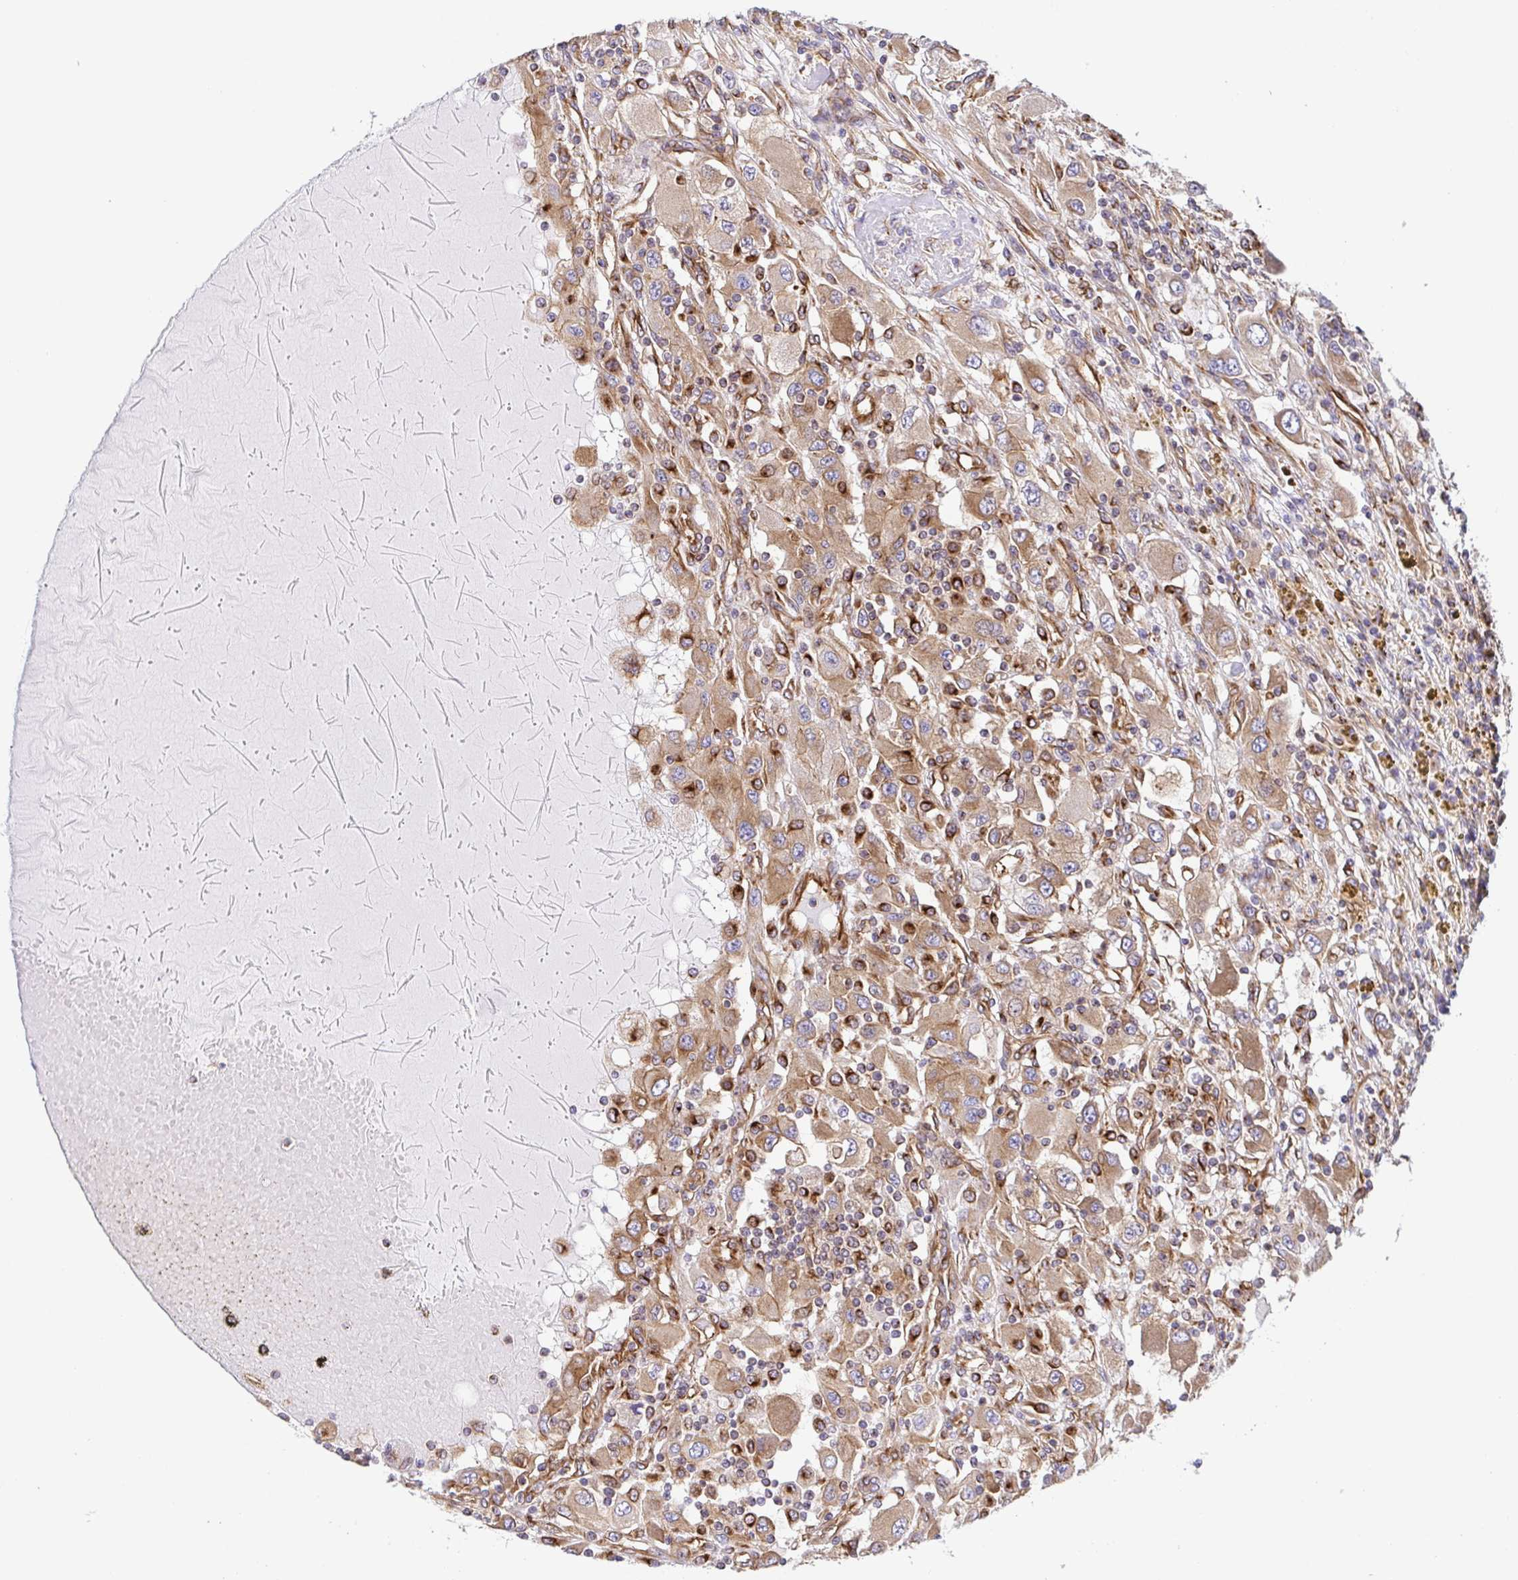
{"staining": {"intensity": "weak", "quantity": ">75%", "location": "cytoplasmic/membranous"}, "tissue": "renal cancer", "cell_type": "Tumor cells", "image_type": "cancer", "snomed": [{"axis": "morphology", "description": "Adenocarcinoma, NOS"}, {"axis": "topography", "description": "Kidney"}], "caption": "Immunohistochemical staining of adenocarcinoma (renal) demonstrates low levels of weak cytoplasmic/membranous staining in about >75% of tumor cells.", "gene": "KIF5B", "patient": {"sex": "female", "age": 67}}